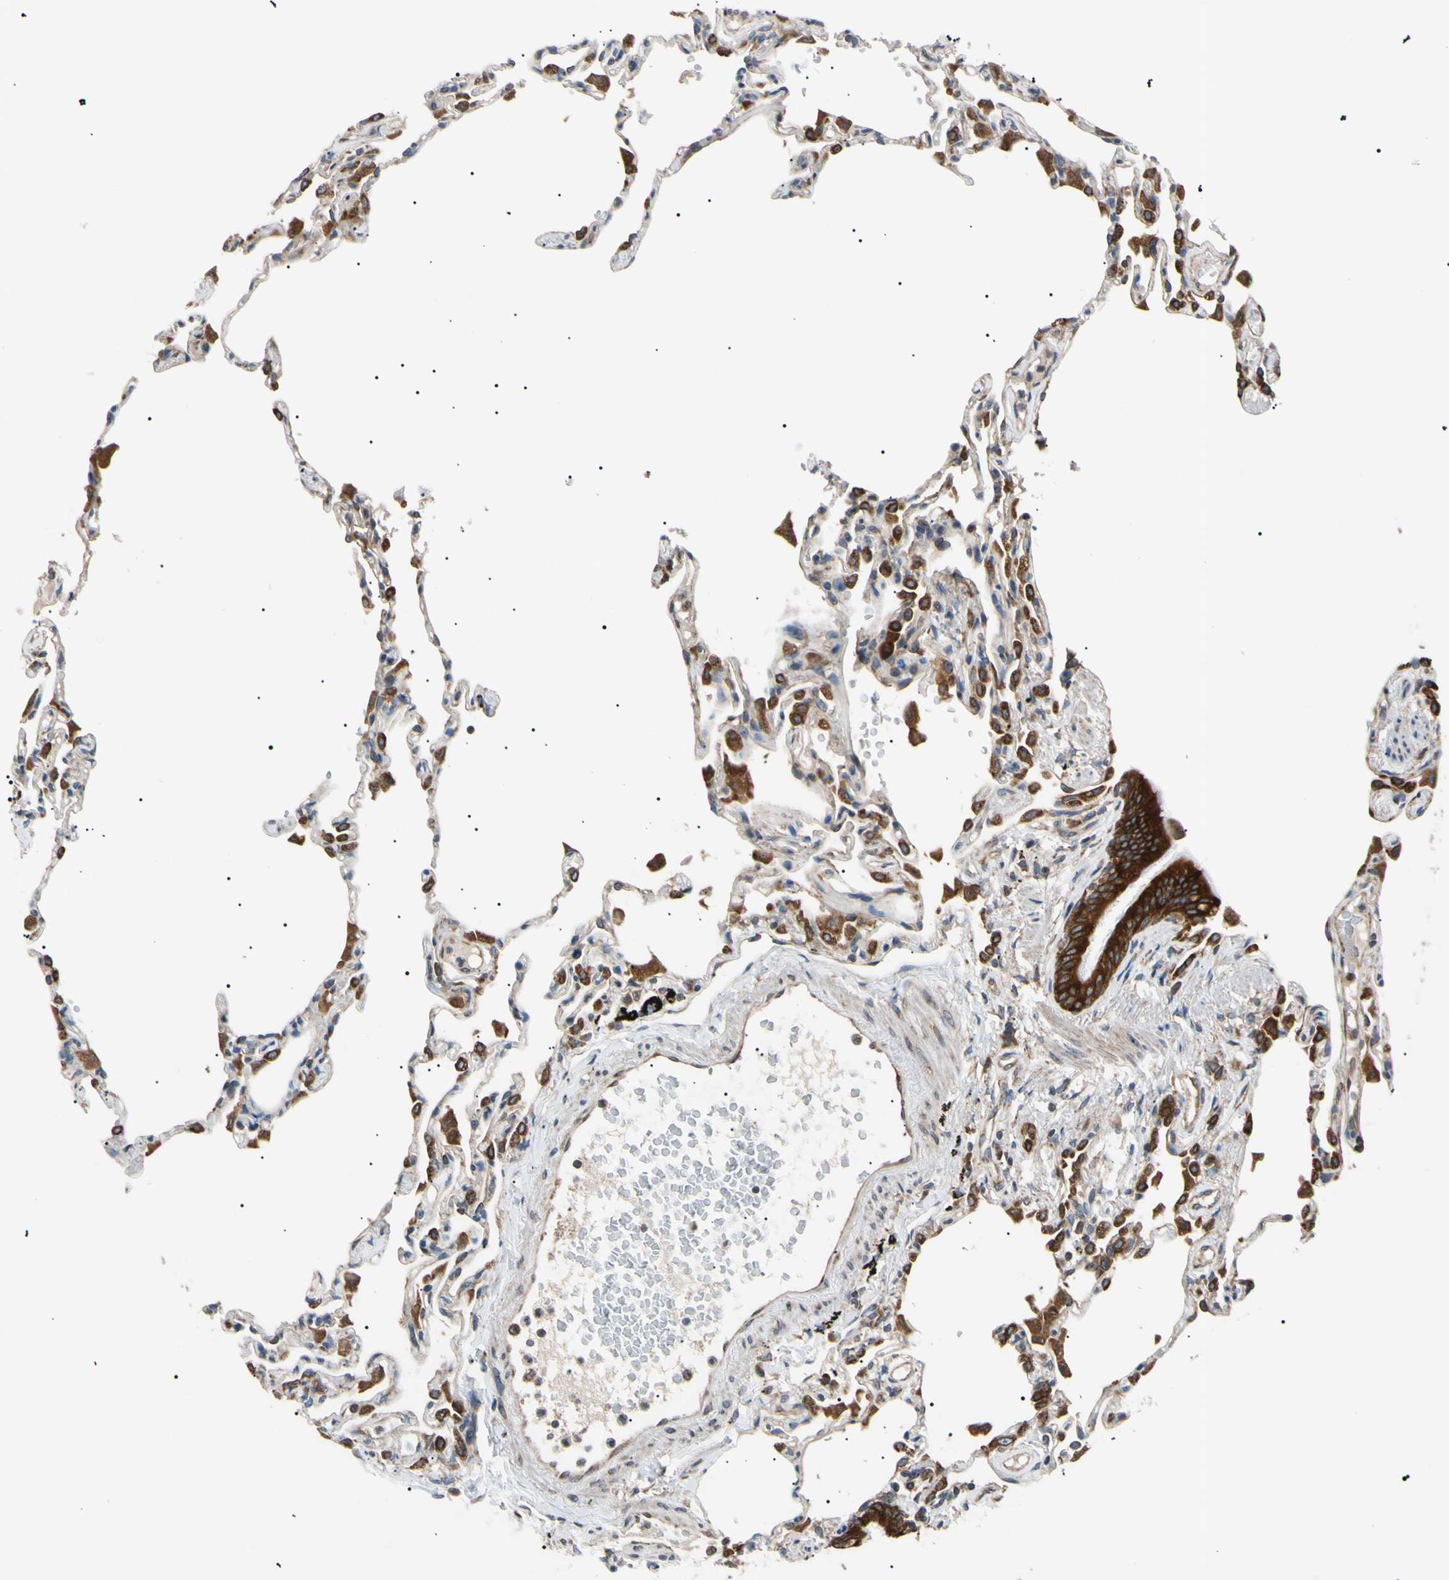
{"staining": {"intensity": "weak", "quantity": "25%-75%", "location": "cytoplasmic/membranous"}, "tissue": "lung", "cell_type": "Alveolar cells", "image_type": "normal", "snomed": [{"axis": "morphology", "description": "Normal tissue, NOS"}, {"axis": "topography", "description": "Lung"}], "caption": "Alveolar cells demonstrate low levels of weak cytoplasmic/membranous expression in about 25%-75% of cells in unremarkable lung. The staining was performed using DAB, with brown indicating positive protein expression. Nuclei are stained blue with hematoxylin.", "gene": "VAPA", "patient": {"sex": "female", "age": 49}}